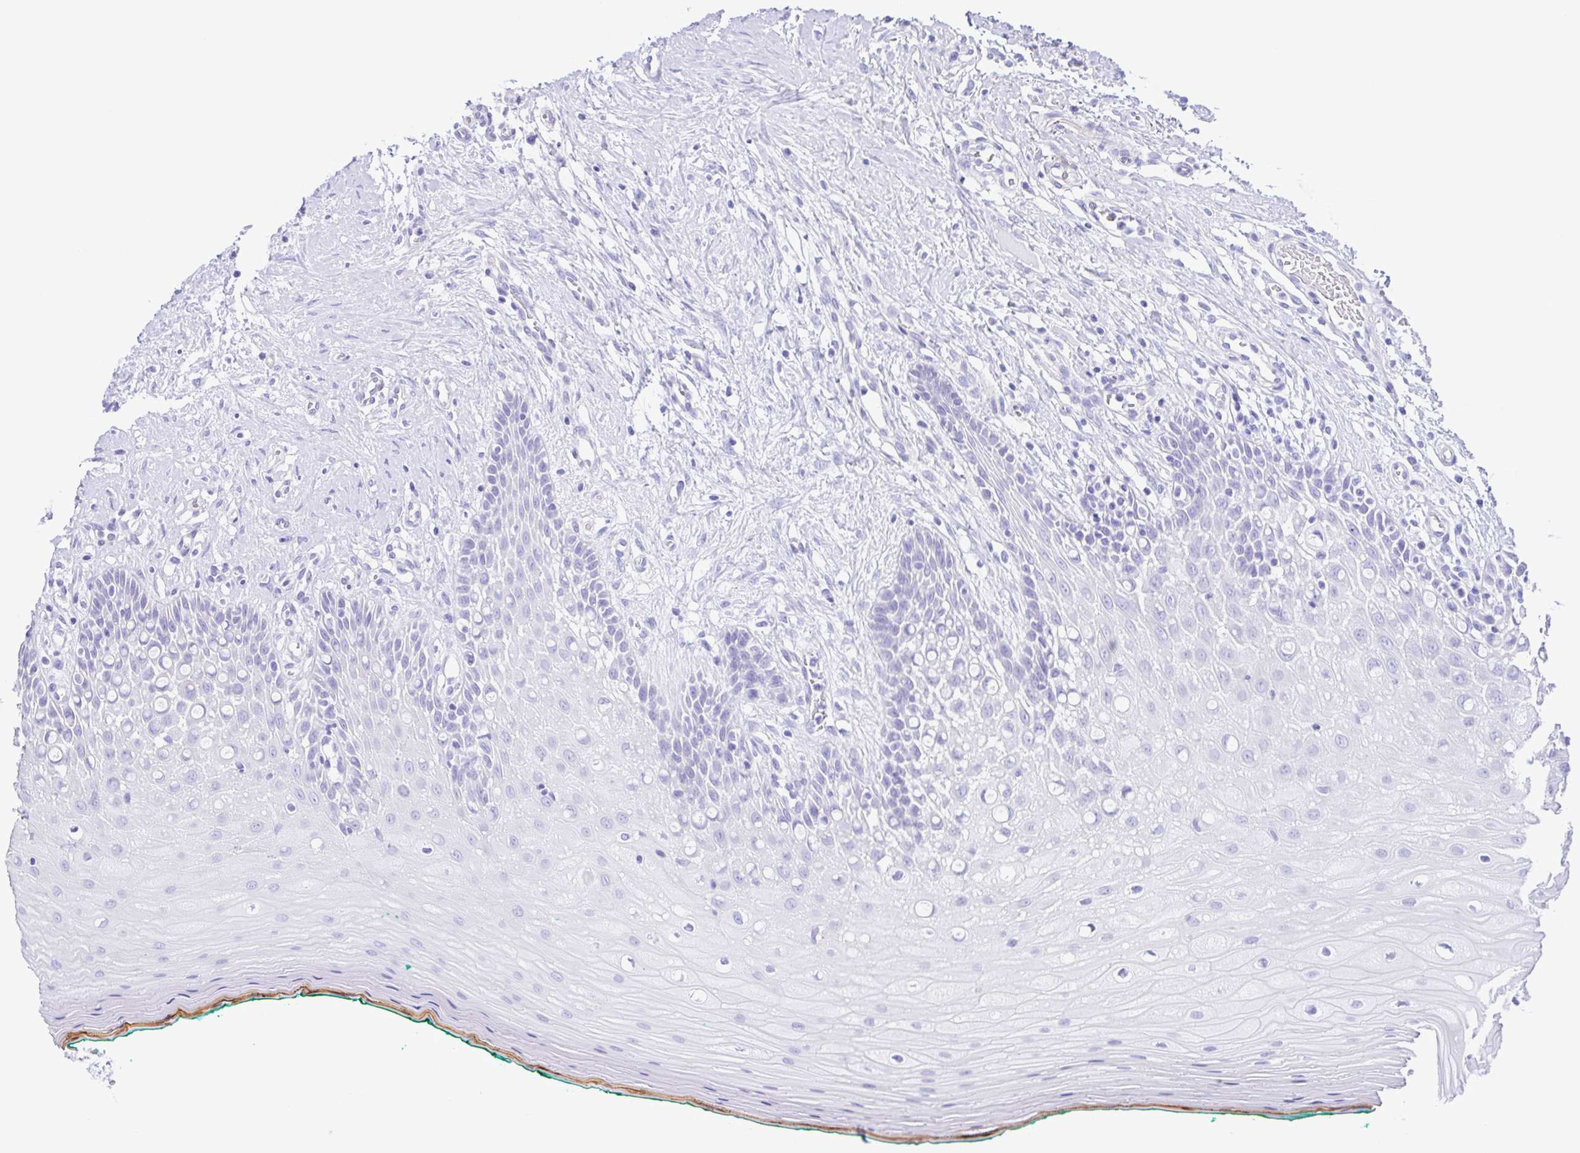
{"staining": {"intensity": "negative", "quantity": "none", "location": "none"}, "tissue": "oral mucosa", "cell_type": "Squamous epithelial cells", "image_type": "normal", "snomed": [{"axis": "morphology", "description": "Normal tissue, NOS"}, {"axis": "topography", "description": "Oral tissue"}], "caption": "Immunohistochemistry (IHC) image of benign oral mucosa: human oral mucosa stained with DAB displays no significant protein expression in squamous epithelial cells.", "gene": "CYP11A1", "patient": {"sex": "female", "age": 83}}